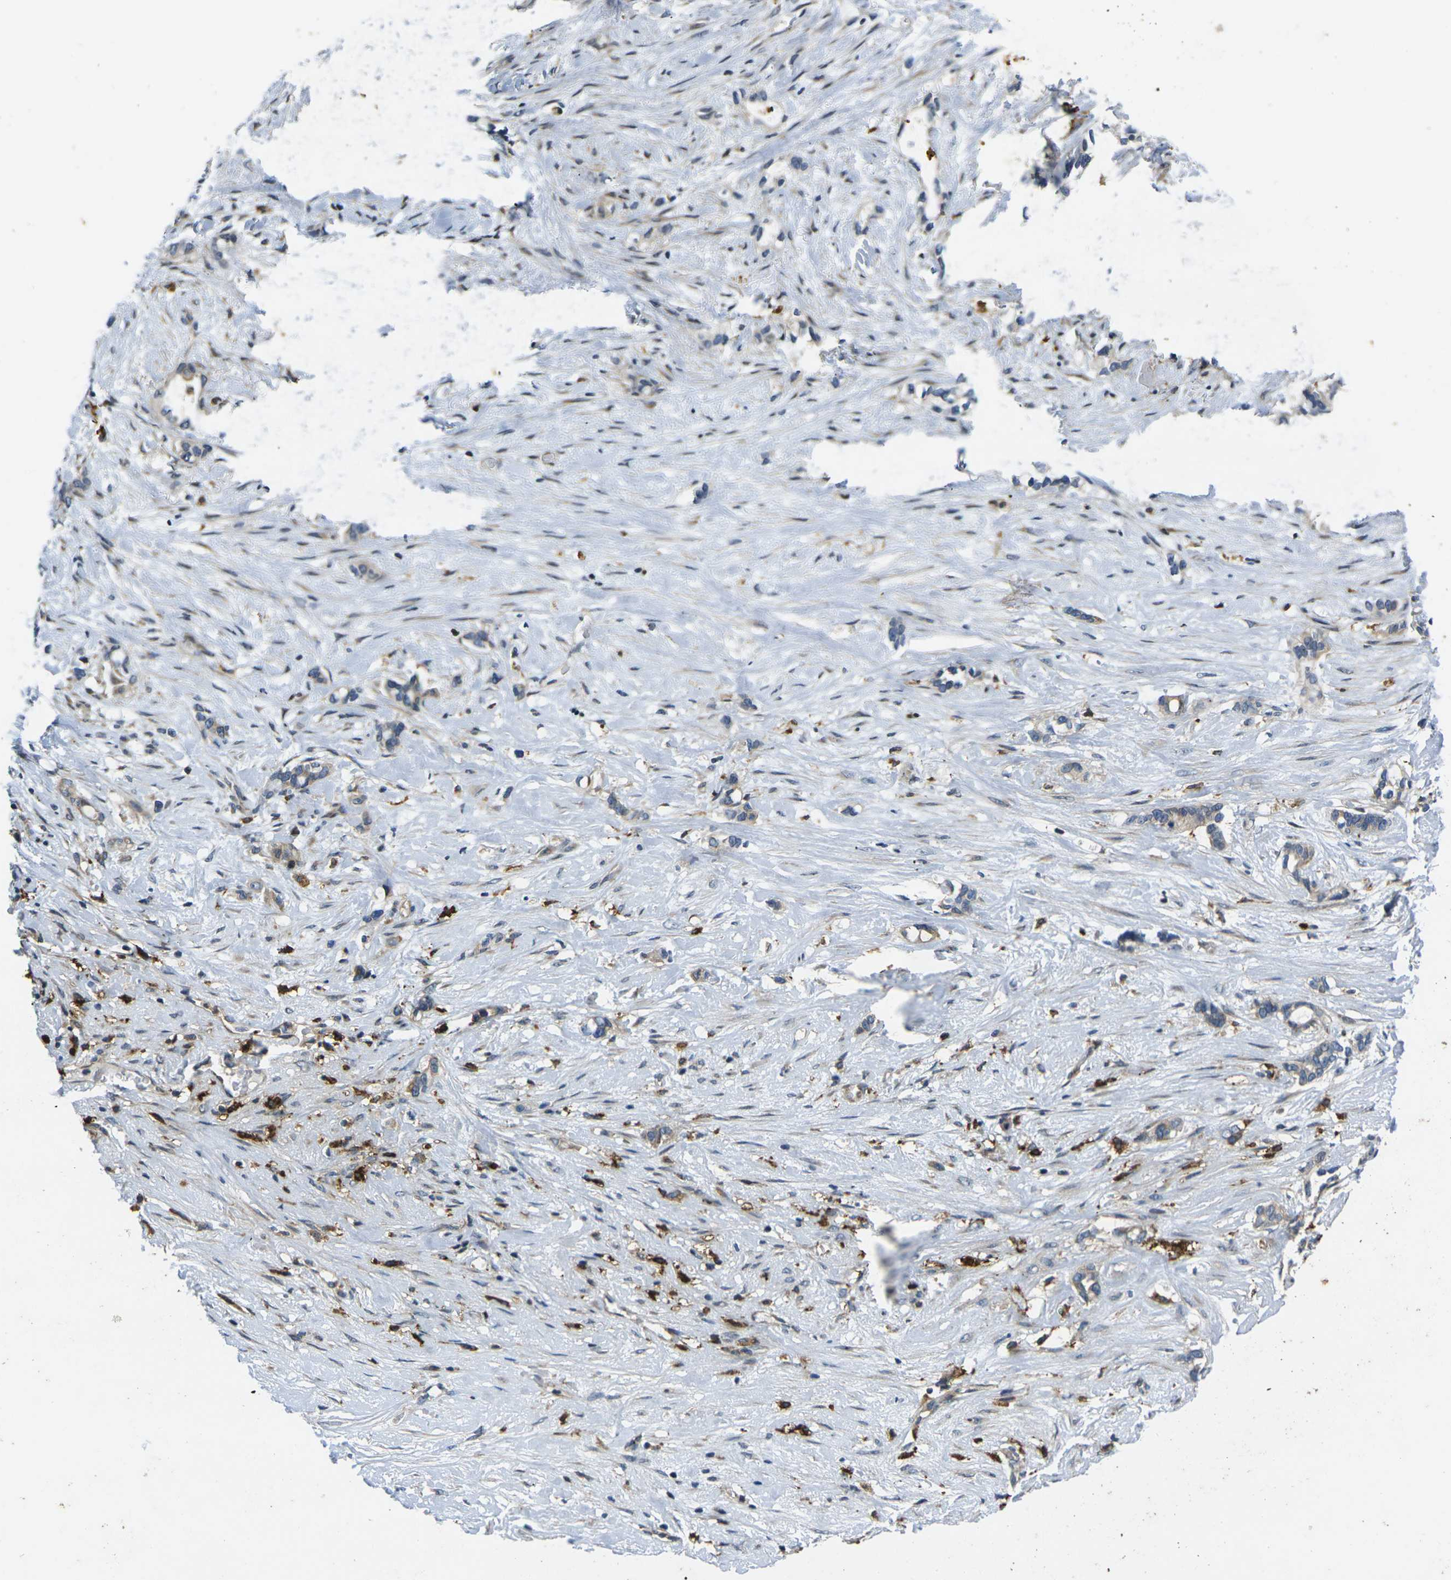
{"staining": {"intensity": "weak", "quantity": ">75%", "location": "cytoplasmic/membranous"}, "tissue": "liver cancer", "cell_type": "Tumor cells", "image_type": "cancer", "snomed": [{"axis": "morphology", "description": "Cholangiocarcinoma"}, {"axis": "topography", "description": "Liver"}], "caption": "DAB (3,3'-diaminobenzidine) immunohistochemical staining of human liver cholangiocarcinoma displays weak cytoplasmic/membranous protein staining in approximately >75% of tumor cells.", "gene": "ROBO2", "patient": {"sex": "female", "age": 65}}